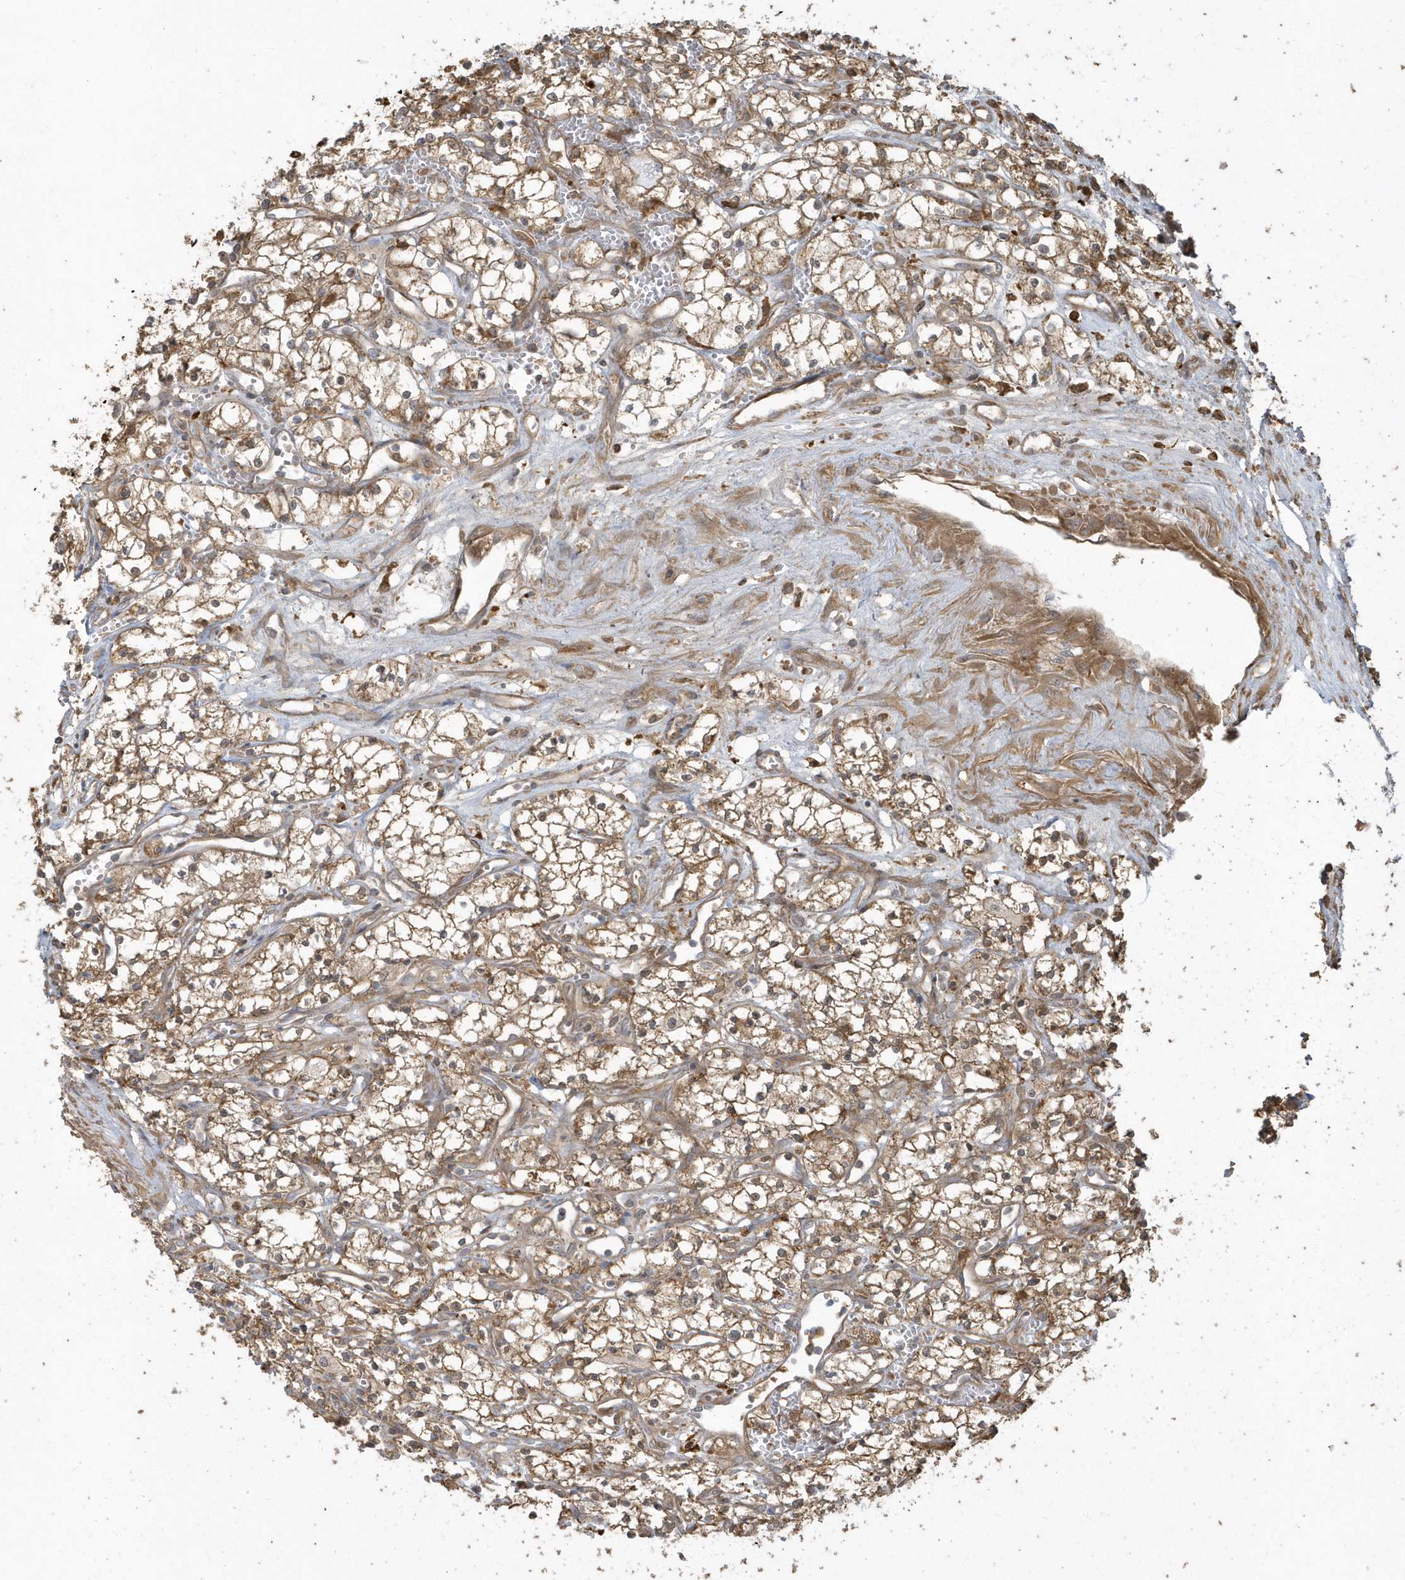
{"staining": {"intensity": "moderate", "quantity": ">75%", "location": "cytoplasmic/membranous"}, "tissue": "renal cancer", "cell_type": "Tumor cells", "image_type": "cancer", "snomed": [{"axis": "morphology", "description": "Adenocarcinoma, NOS"}, {"axis": "topography", "description": "Kidney"}], "caption": "Renal cancer (adenocarcinoma) stained with a protein marker demonstrates moderate staining in tumor cells.", "gene": "HNMT", "patient": {"sex": "male", "age": 59}}